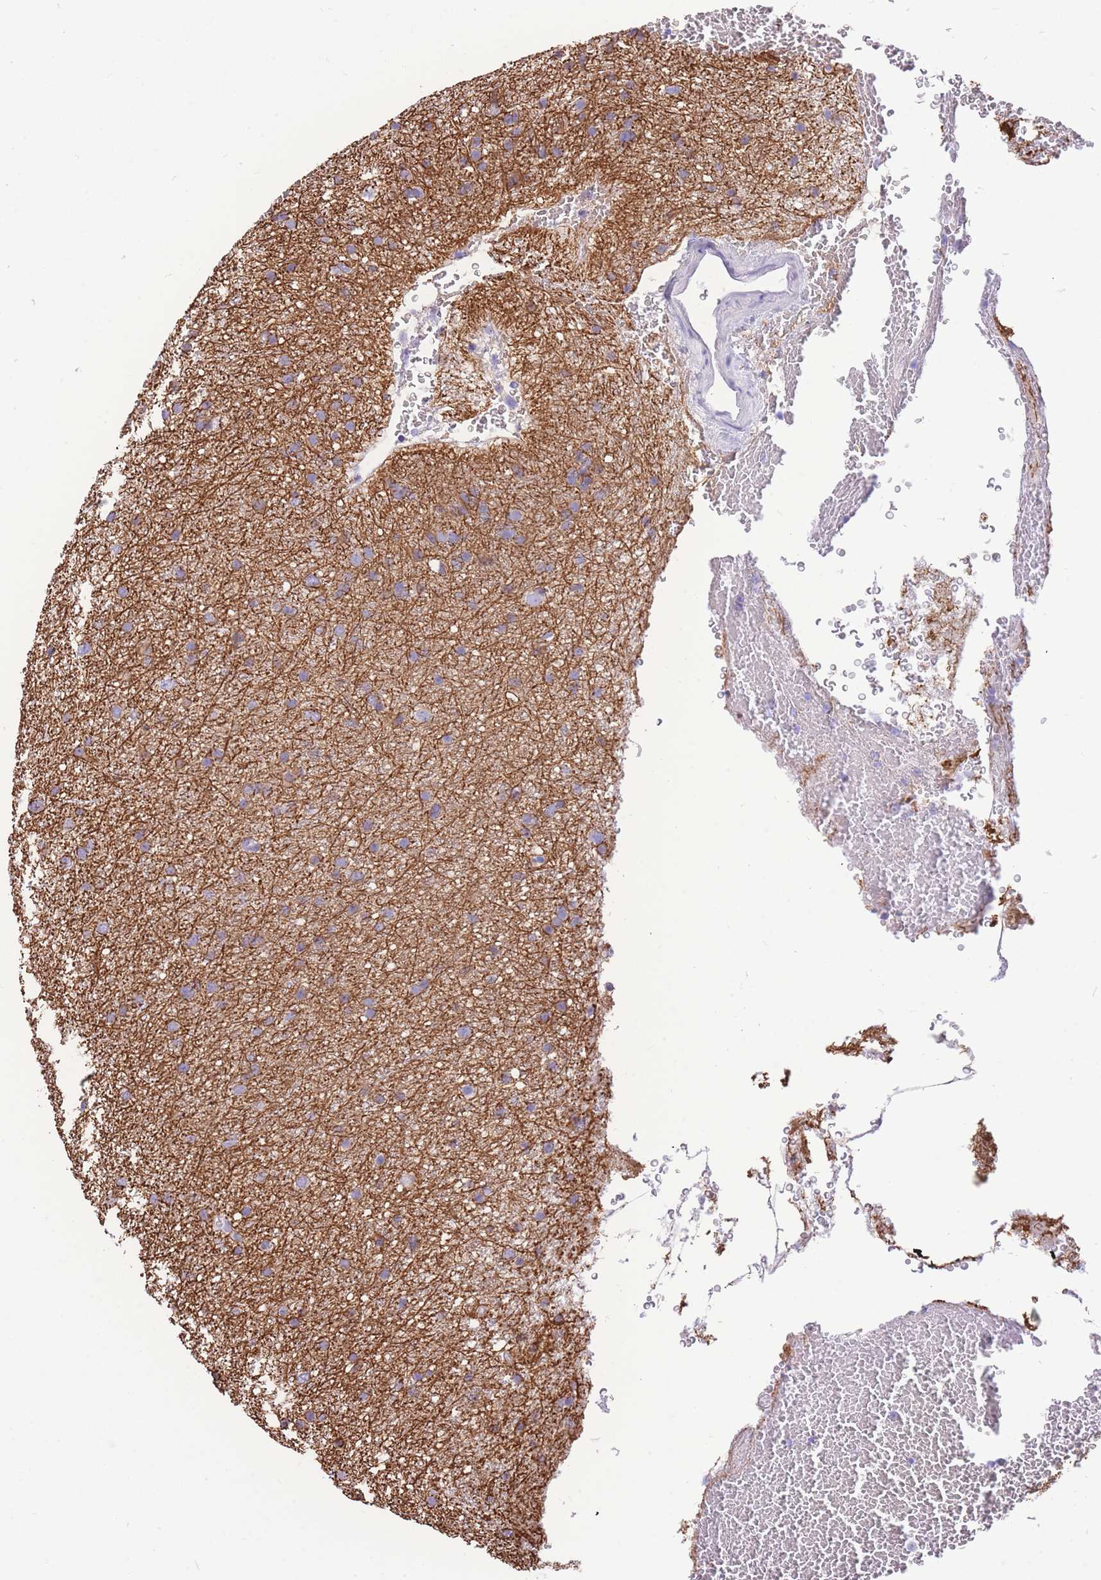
{"staining": {"intensity": "negative", "quantity": "none", "location": "none"}, "tissue": "glioma", "cell_type": "Tumor cells", "image_type": "cancer", "snomed": [{"axis": "morphology", "description": "Glioma, malignant, Low grade"}, {"axis": "topography", "description": "Cerebral cortex"}], "caption": "Immunohistochemistry (IHC) of low-grade glioma (malignant) reveals no staining in tumor cells. The staining is performed using DAB brown chromogen with nuclei counter-stained in using hematoxylin.", "gene": "ZNF311", "patient": {"sex": "female", "age": 39}}